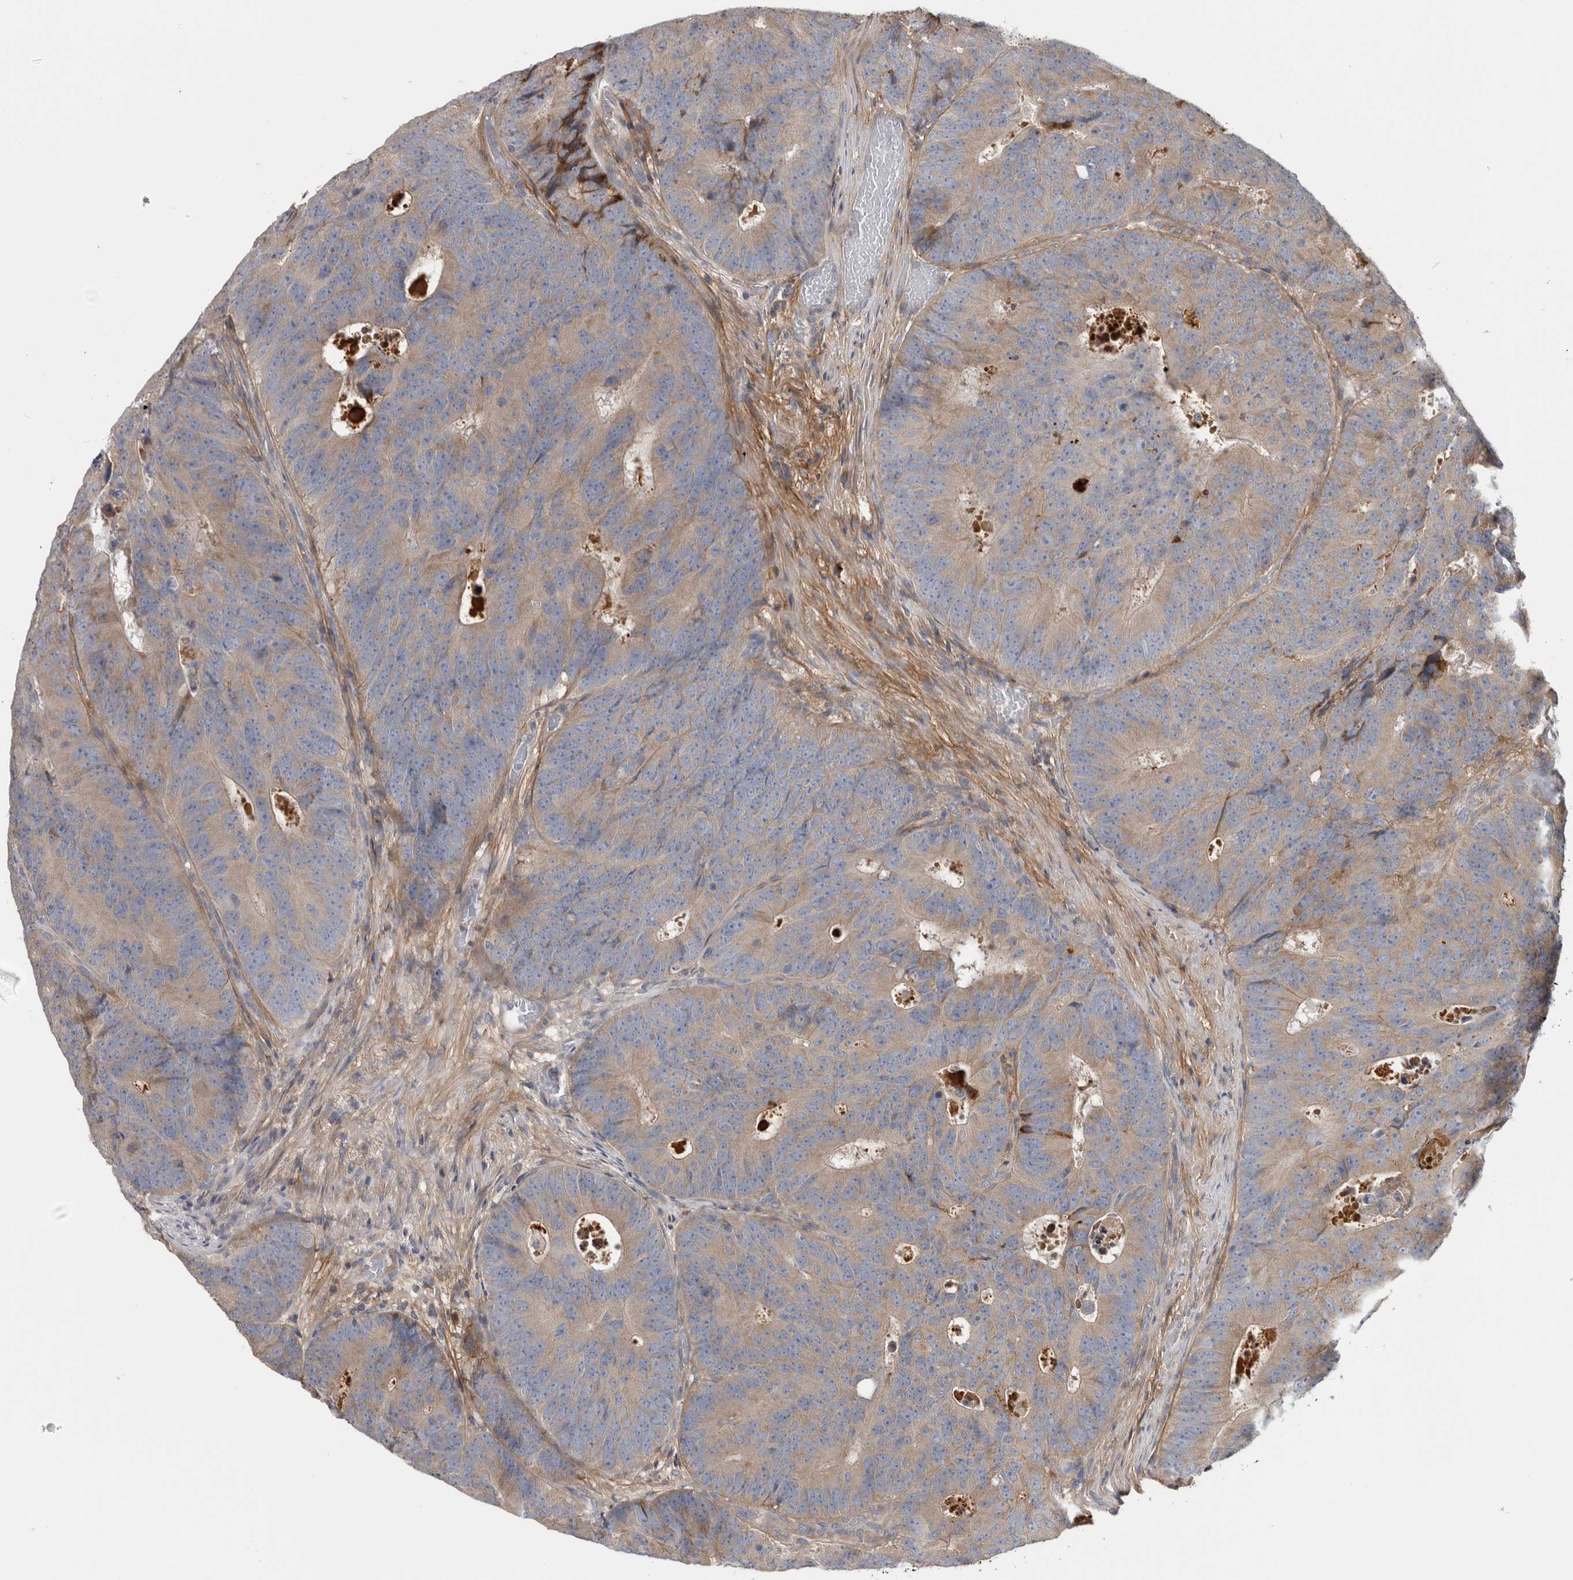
{"staining": {"intensity": "weak", "quantity": "25%-75%", "location": "cytoplasmic/membranous"}, "tissue": "colorectal cancer", "cell_type": "Tumor cells", "image_type": "cancer", "snomed": [{"axis": "morphology", "description": "Adenocarcinoma, NOS"}, {"axis": "topography", "description": "Colon"}], "caption": "The histopathology image reveals a brown stain indicating the presence of a protein in the cytoplasmic/membranous of tumor cells in colorectal cancer (adenocarcinoma).", "gene": "ATXN2", "patient": {"sex": "male", "age": 87}}